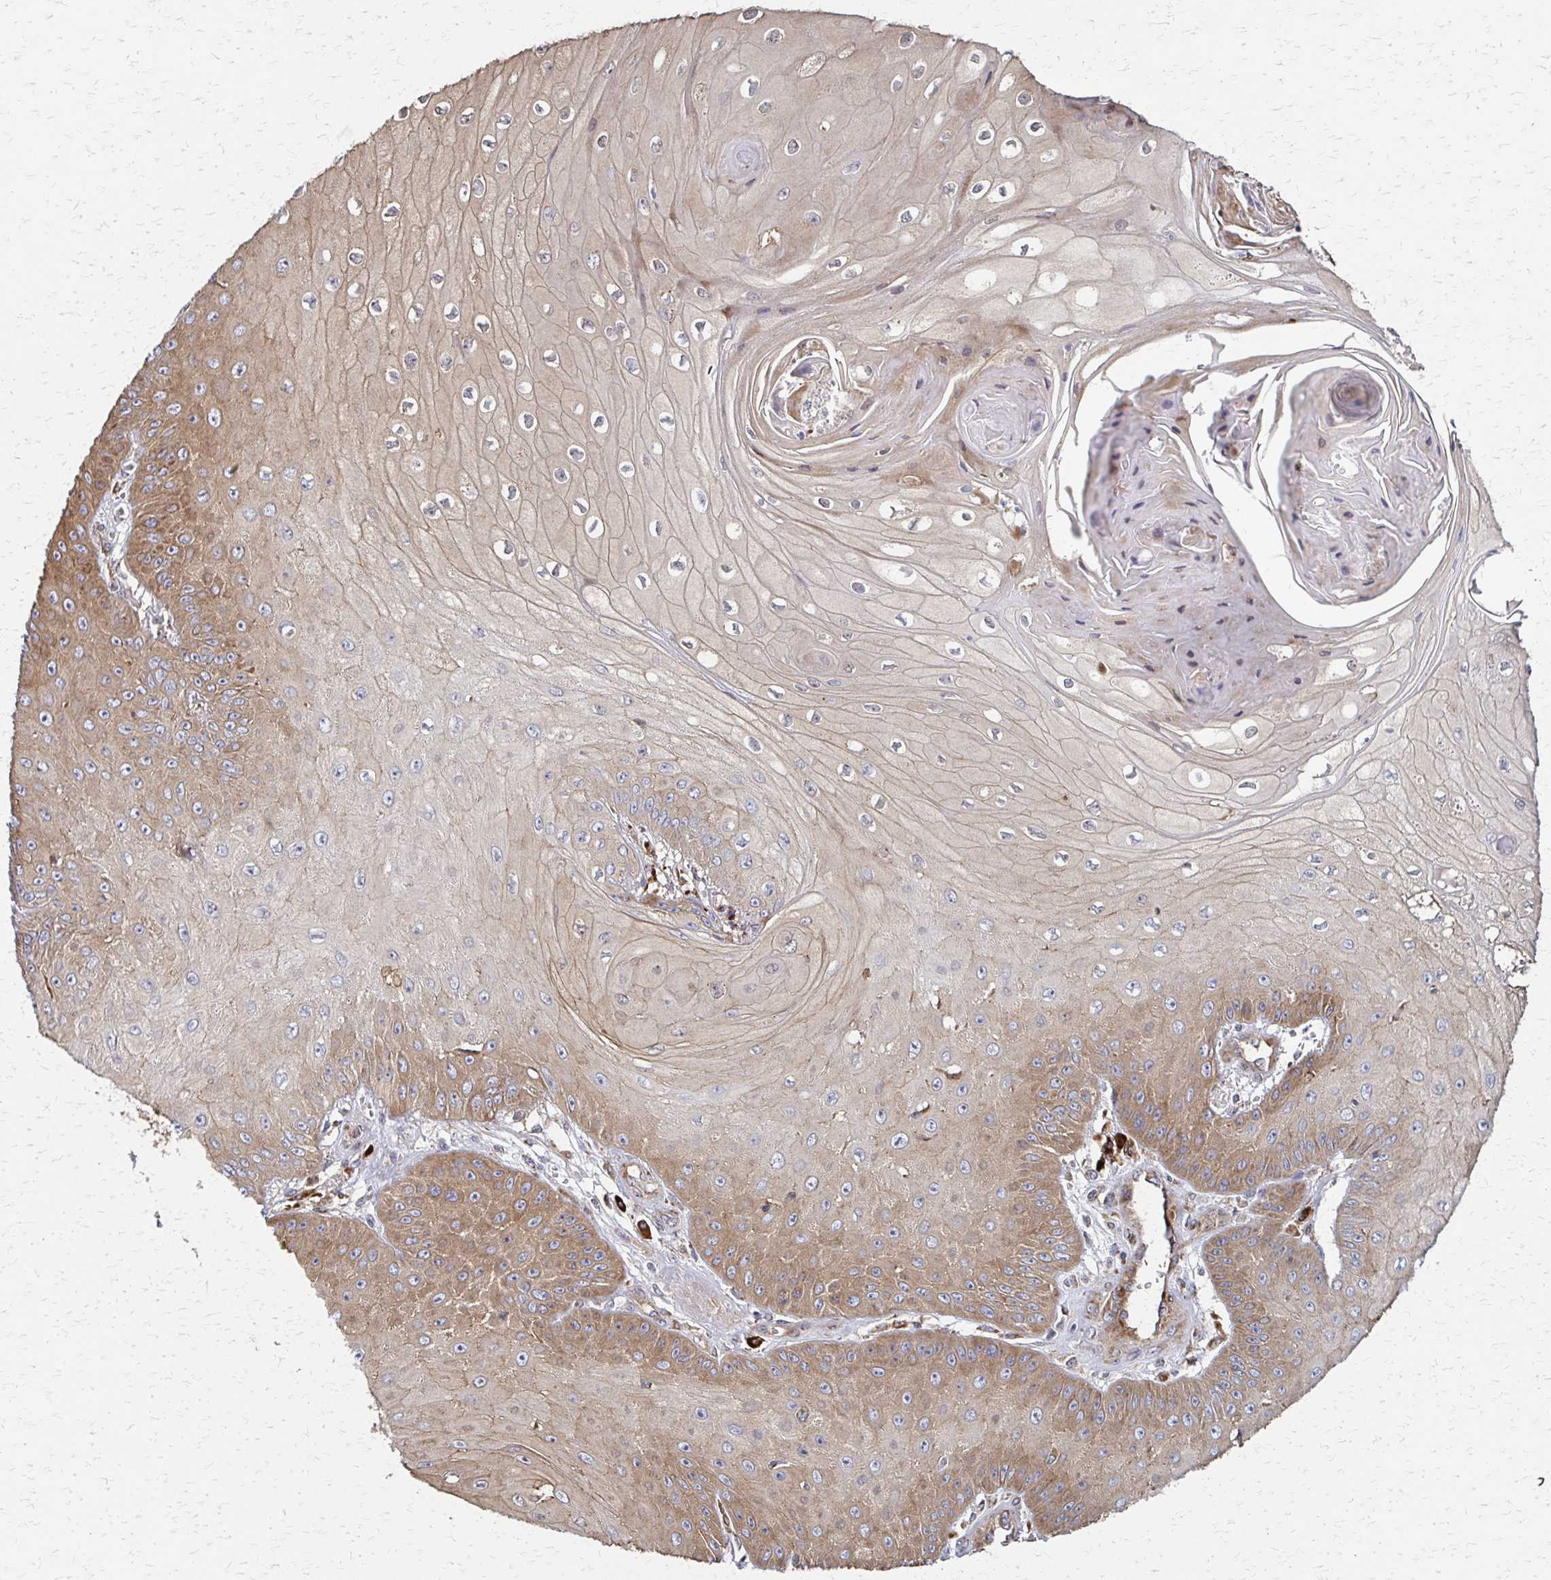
{"staining": {"intensity": "moderate", "quantity": "25%-75%", "location": "cytoplasmic/membranous"}, "tissue": "skin cancer", "cell_type": "Tumor cells", "image_type": "cancer", "snomed": [{"axis": "morphology", "description": "Squamous cell carcinoma, NOS"}, {"axis": "topography", "description": "Skin"}], "caption": "Immunohistochemical staining of skin cancer (squamous cell carcinoma) shows moderate cytoplasmic/membranous protein staining in about 25%-75% of tumor cells. (DAB (3,3'-diaminobenzidine) IHC with brightfield microscopy, high magnification).", "gene": "EEF2", "patient": {"sex": "male", "age": 70}}